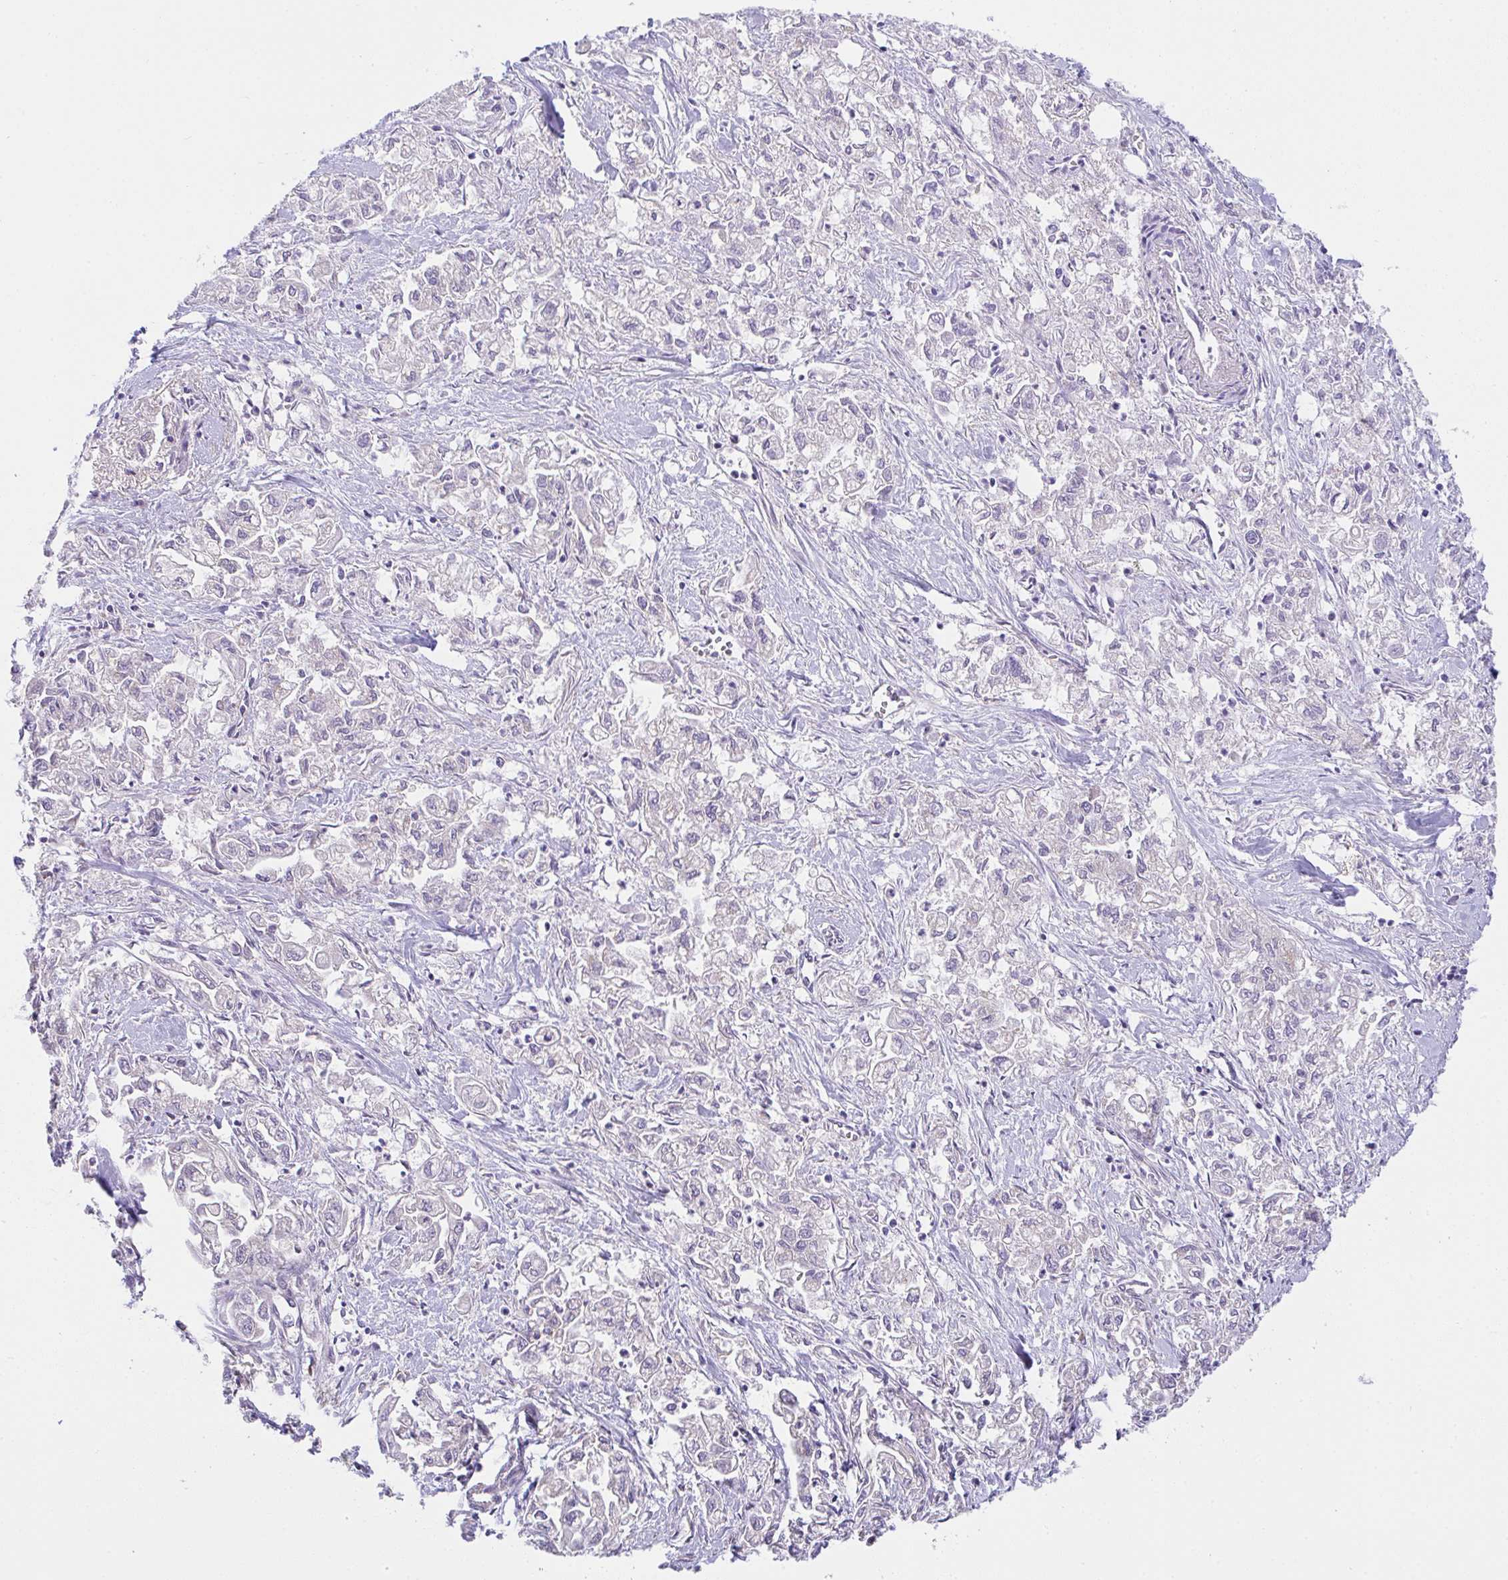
{"staining": {"intensity": "negative", "quantity": "none", "location": "none"}, "tissue": "pancreatic cancer", "cell_type": "Tumor cells", "image_type": "cancer", "snomed": [{"axis": "morphology", "description": "Adenocarcinoma, NOS"}, {"axis": "topography", "description": "Pancreas"}], "caption": "An immunohistochemistry image of pancreatic adenocarcinoma is shown. There is no staining in tumor cells of pancreatic adenocarcinoma.", "gene": "MIA3", "patient": {"sex": "male", "age": 72}}